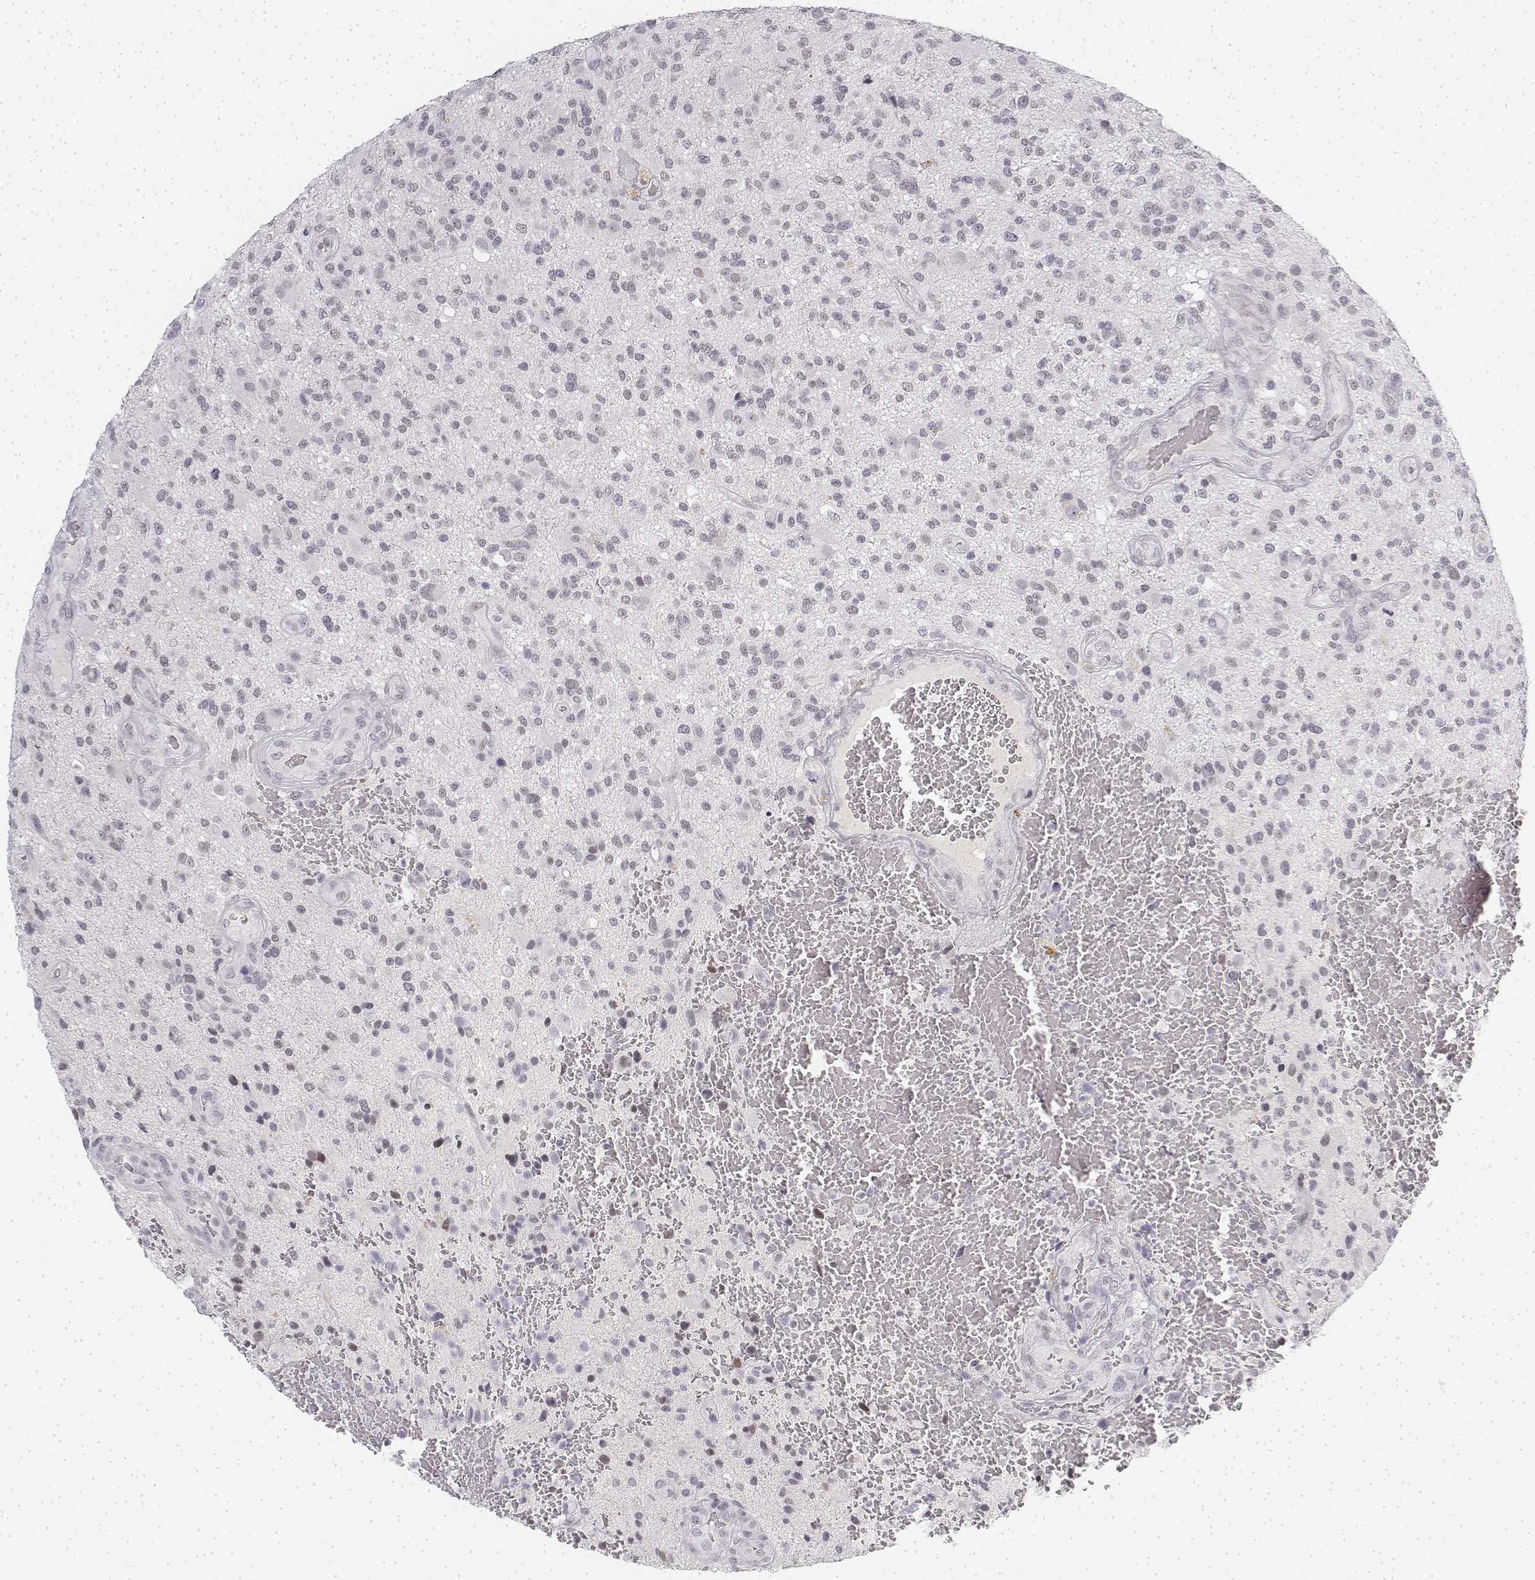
{"staining": {"intensity": "negative", "quantity": "none", "location": "none"}, "tissue": "glioma", "cell_type": "Tumor cells", "image_type": "cancer", "snomed": [{"axis": "morphology", "description": "Glioma, malignant, High grade"}, {"axis": "topography", "description": "Brain"}], "caption": "DAB immunohistochemical staining of human glioma displays no significant staining in tumor cells.", "gene": "KRT84", "patient": {"sex": "male", "age": 47}}